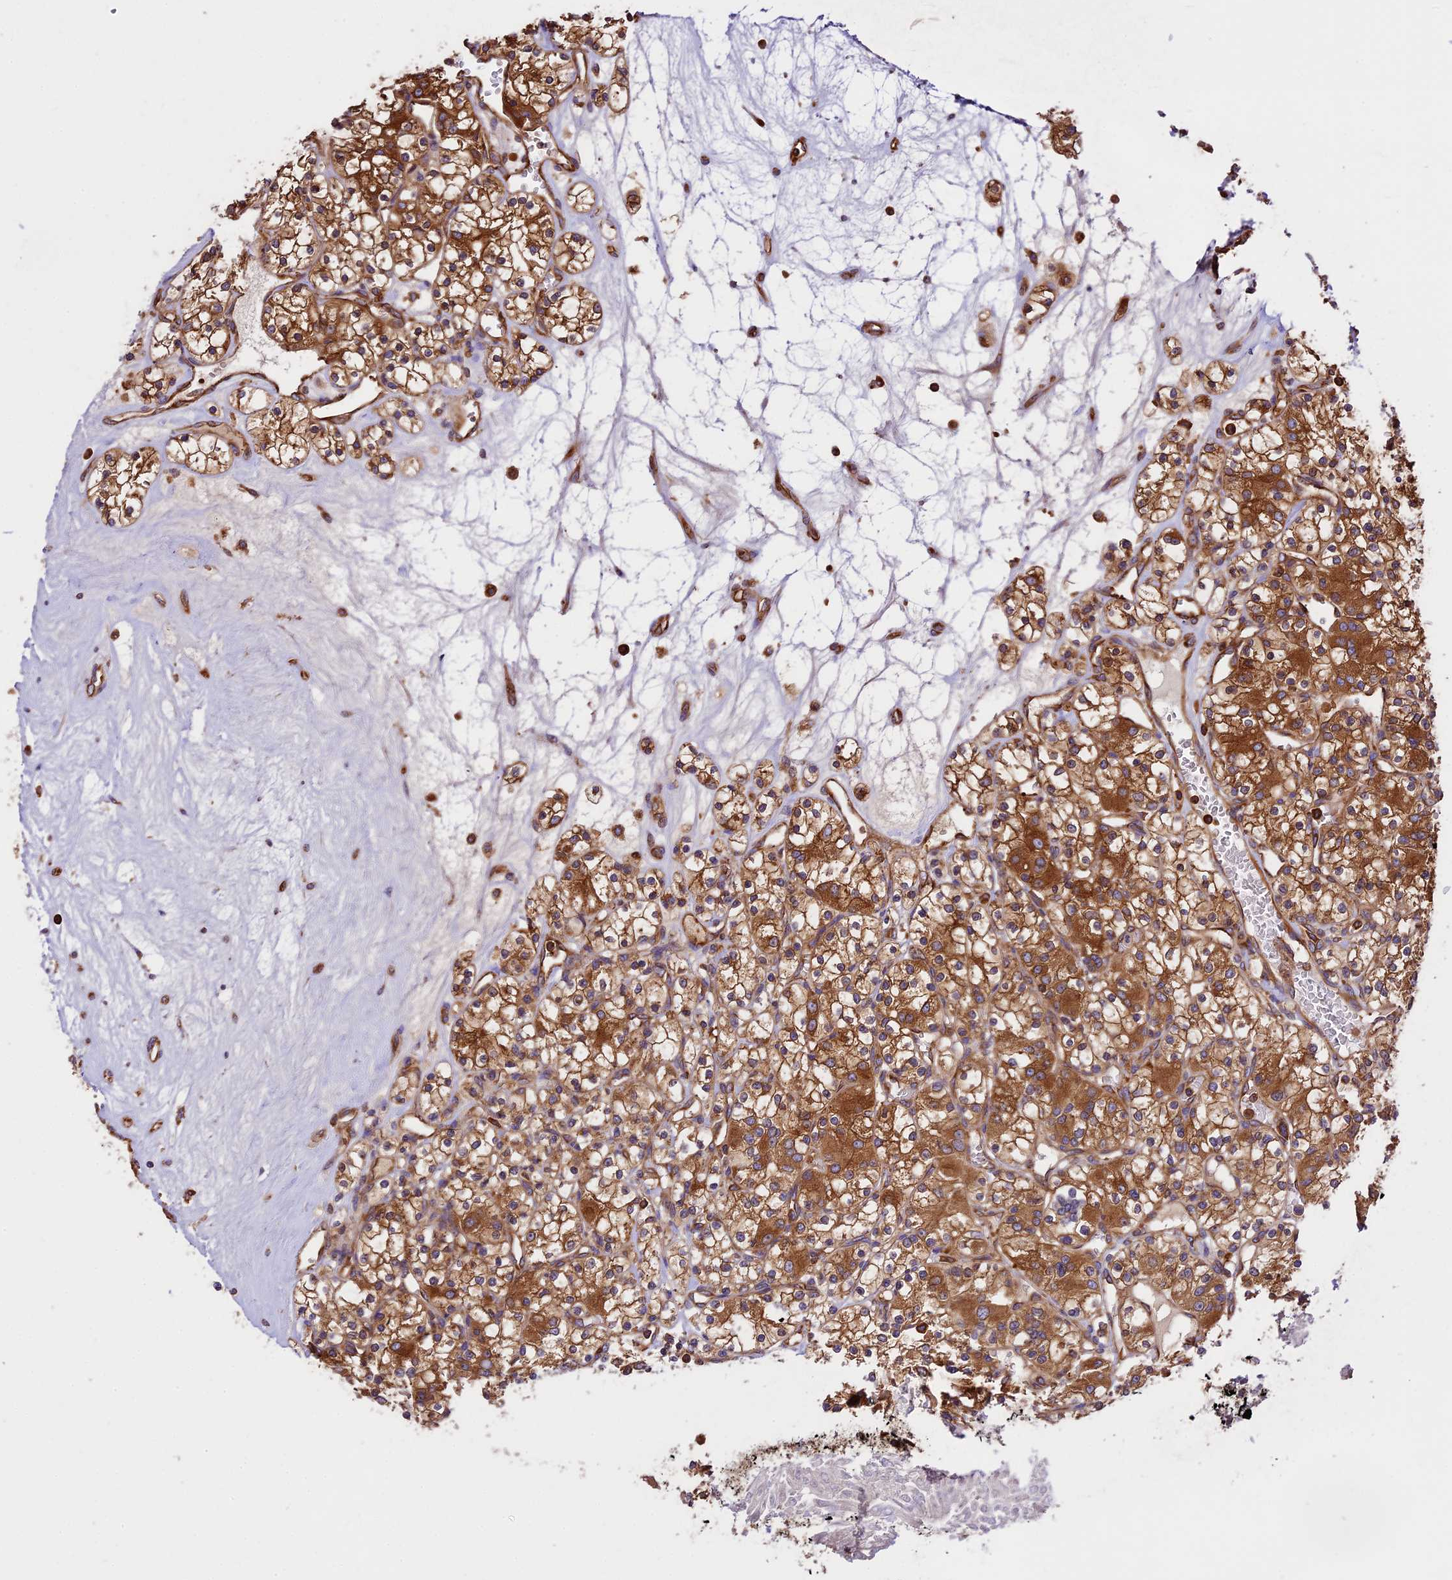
{"staining": {"intensity": "strong", "quantity": "25%-75%", "location": "cytoplasmic/membranous"}, "tissue": "renal cancer", "cell_type": "Tumor cells", "image_type": "cancer", "snomed": [{"axis": "morphology", "description": "Adenocarcinoma, NOS"}, {"axis": "topography", "description": "Kidney"}], "caption": "Brown immunohistochemical staining in human adenocarcinoma (renal) demonstrates strong cytoplasmic/membranous staining in approximately 25%-75% of tumor cells.", "gene": "KARS1", "patient": {"sex": "female", "age": 59}}